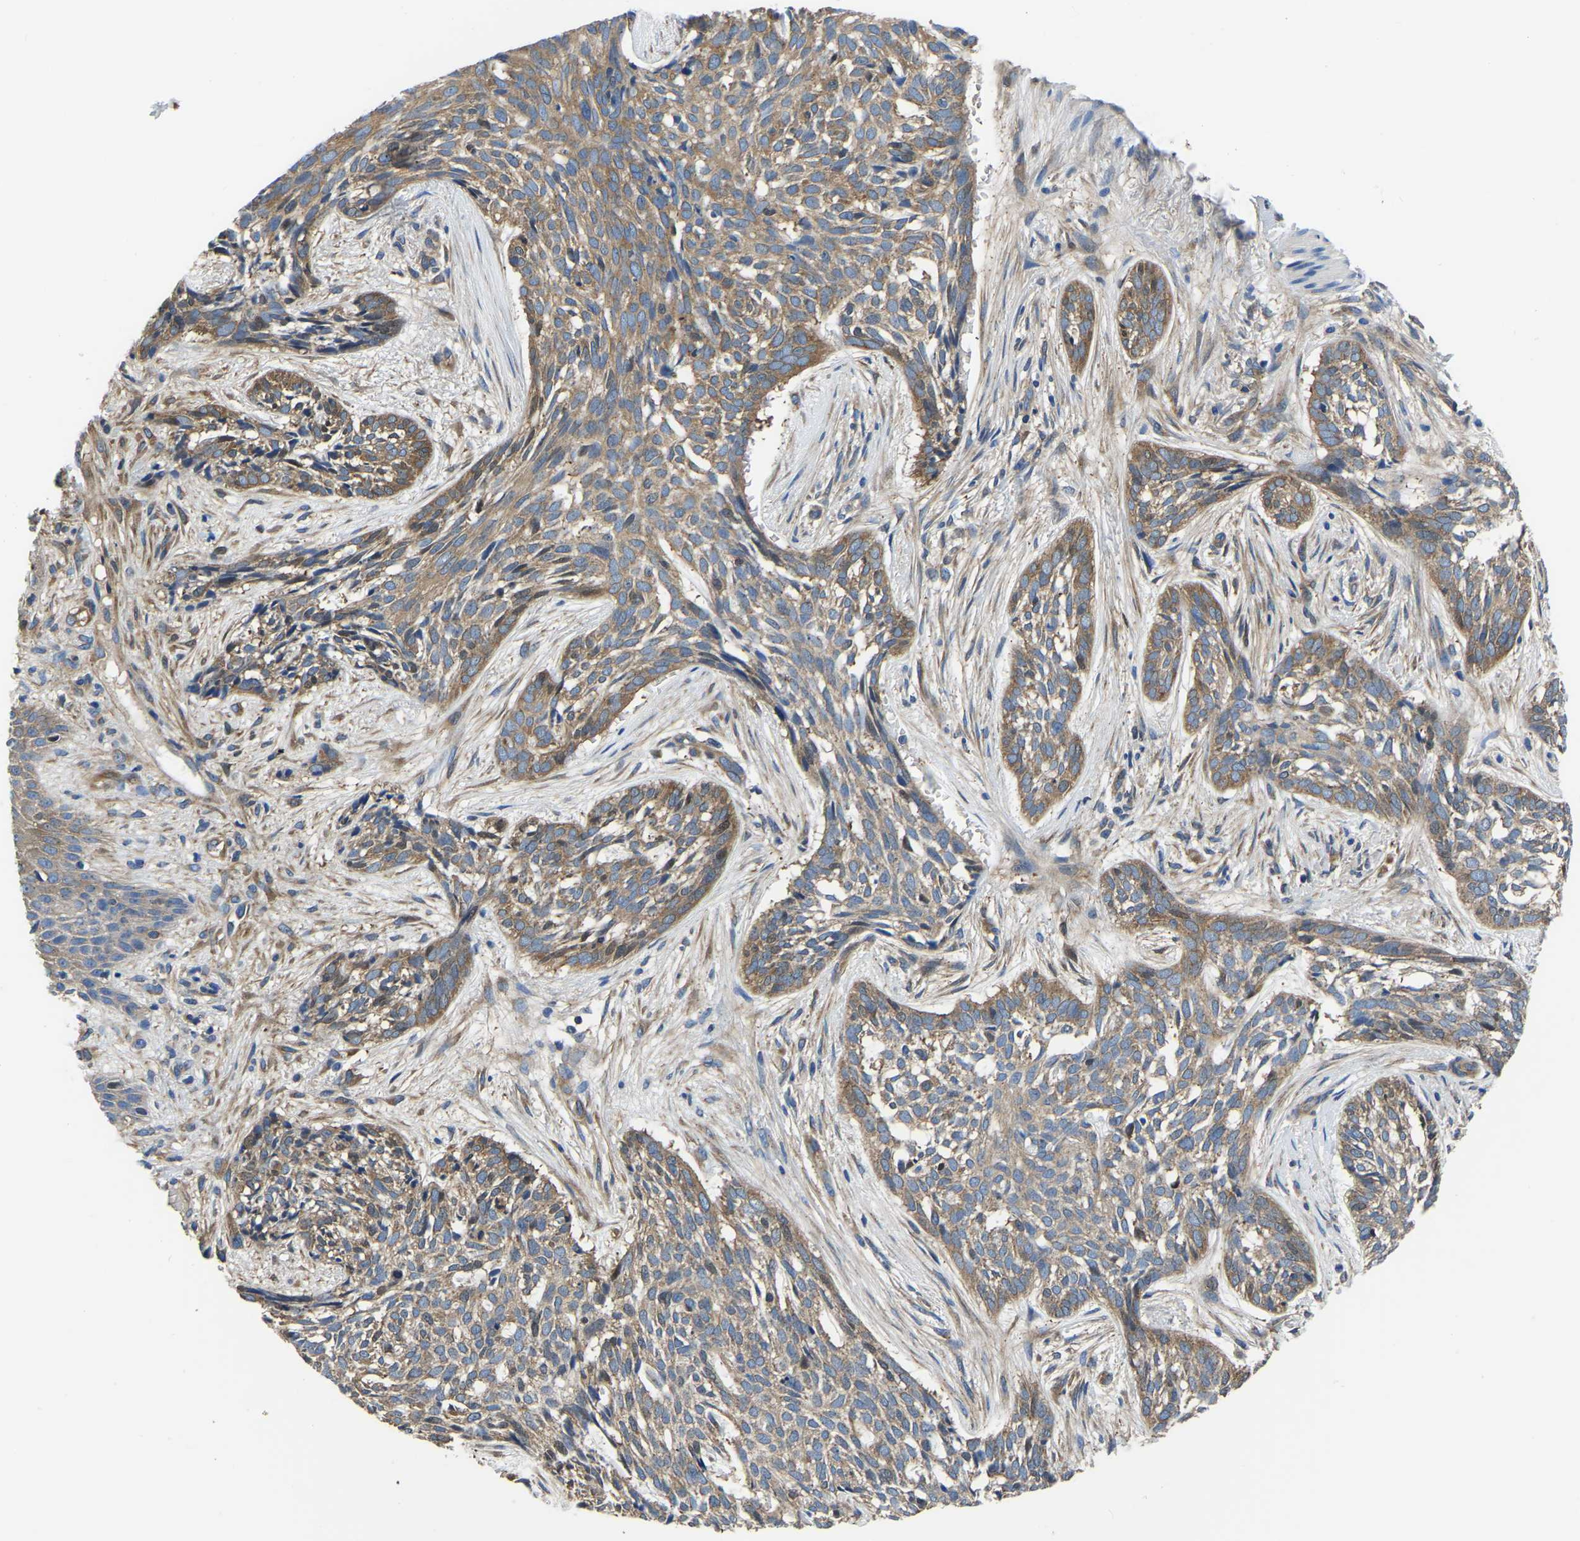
{"staining": {"intensity": "weak", "quantity": ">75%", "location": "cytoplasmic/membranous"}, "tissue": "skin cancer", "cell_type": "Tumor cells", "image_type": "cancer", "snomed": [{"axis": "morphology", "description": "Basal cell carcinoma"}, {"axis": "topography", "description": "Skin"}], "caption": "Basal cell carcinoma (skin) tissue demonstrates weak cytoplasmic/membranous expression in about >75% of tumor cells The staining was performed using DAB to visualize the protein expression in brown, while the nuclei were stained in blue with hematoxylin (Magnification: 20x).", "gene": "TFG", "patient": {"sex": "female", "age": 88}}